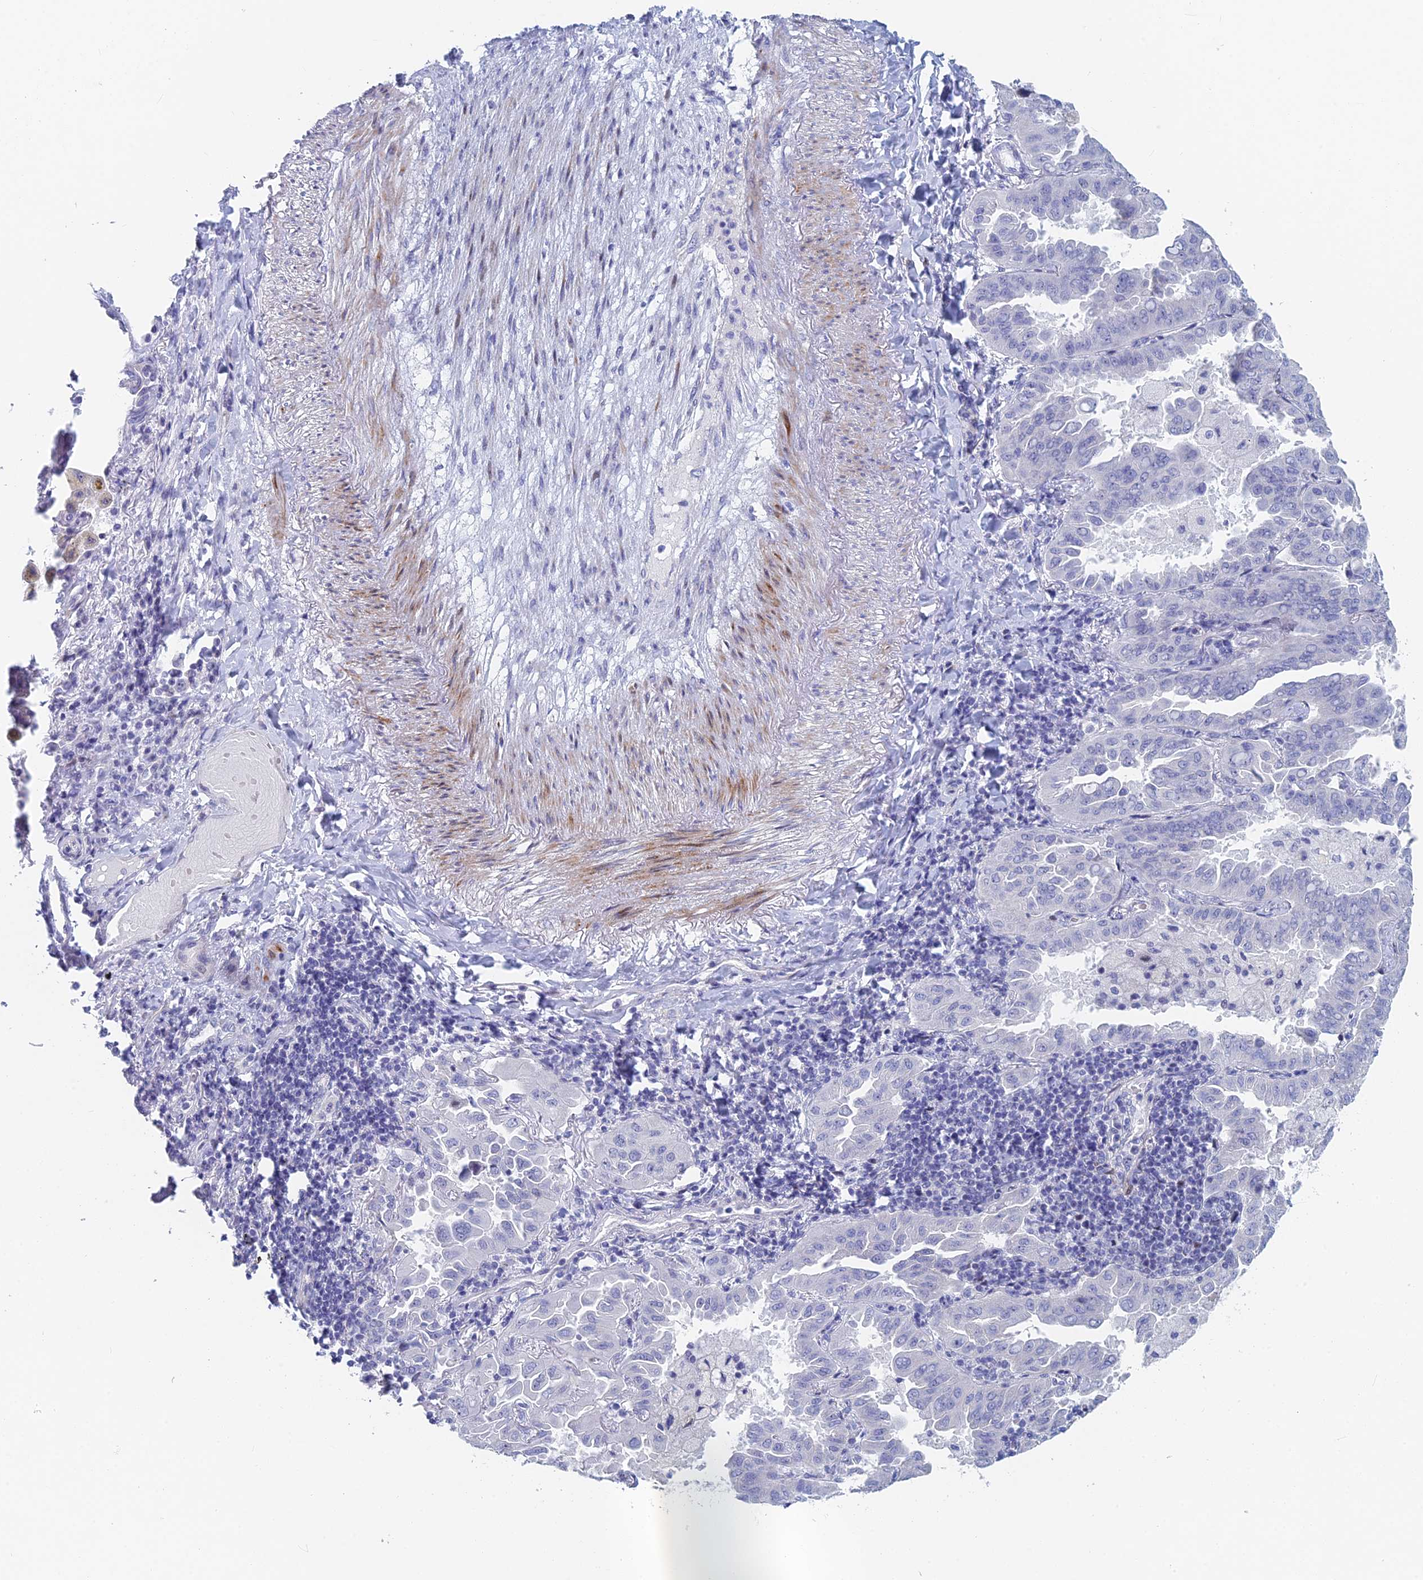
{"staining": {"intensity": "negative", "quantity": "none", "location": "none"}, "tissue": "lung cancer", "cell_type": "Tumor cells", "image_type": "cancer", "snomed": [{"axis": "morphology", "description": "Adenocarcinoma, NOS"}, {"axis": "topography", "description": "Lung"}], "caption": "Histopathology image shows no protein expression in tumor cells of lung adenocarcinoma tissue. (DAB immunohistochemistry (IHC) visualized using brightfield microscopy, high magnification).", "gene": "DRGX", "patient": {"sex": "male", "age": 64}}